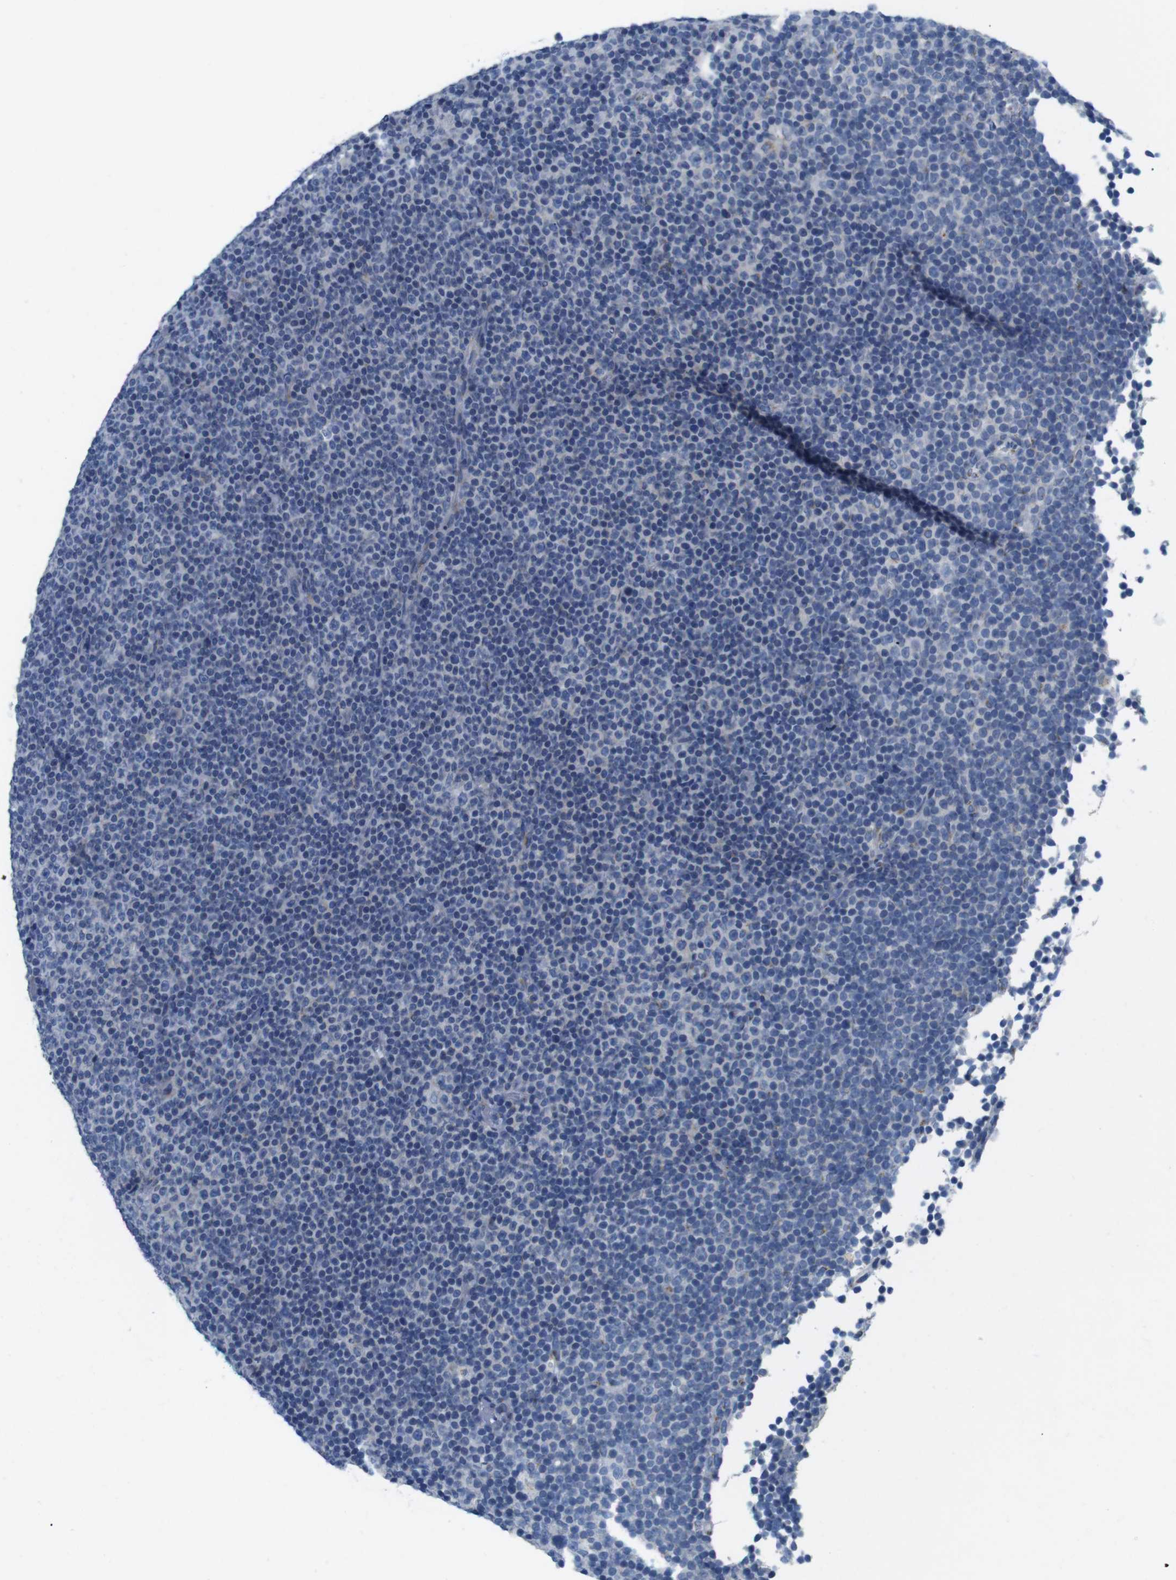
{"staining": {"intensity": "negative", "quantity": "none", "location": "none"}, "tissue": "lymphoma", "cell_type": "Tumor cells", "image_type": "cancer", "snomed": [{"axis": "morphology", "description": "Malignant lymphoma, non-Hodgkin's type, Low grade"}, {"axis": "topography", "description": "Lymph node"}], "caption": "High magnification brightfield microscopy of malignant lymphoma, non-Hodgkin's type (low-grade) stained with DAB (3,3'-diaminobenzidine) (brown) and counterstained with hematoxylin (blue): tumor cells show no significant positivity.", "gene": "GOLGA2", "patient": {"sex": "female", "age": 67}}